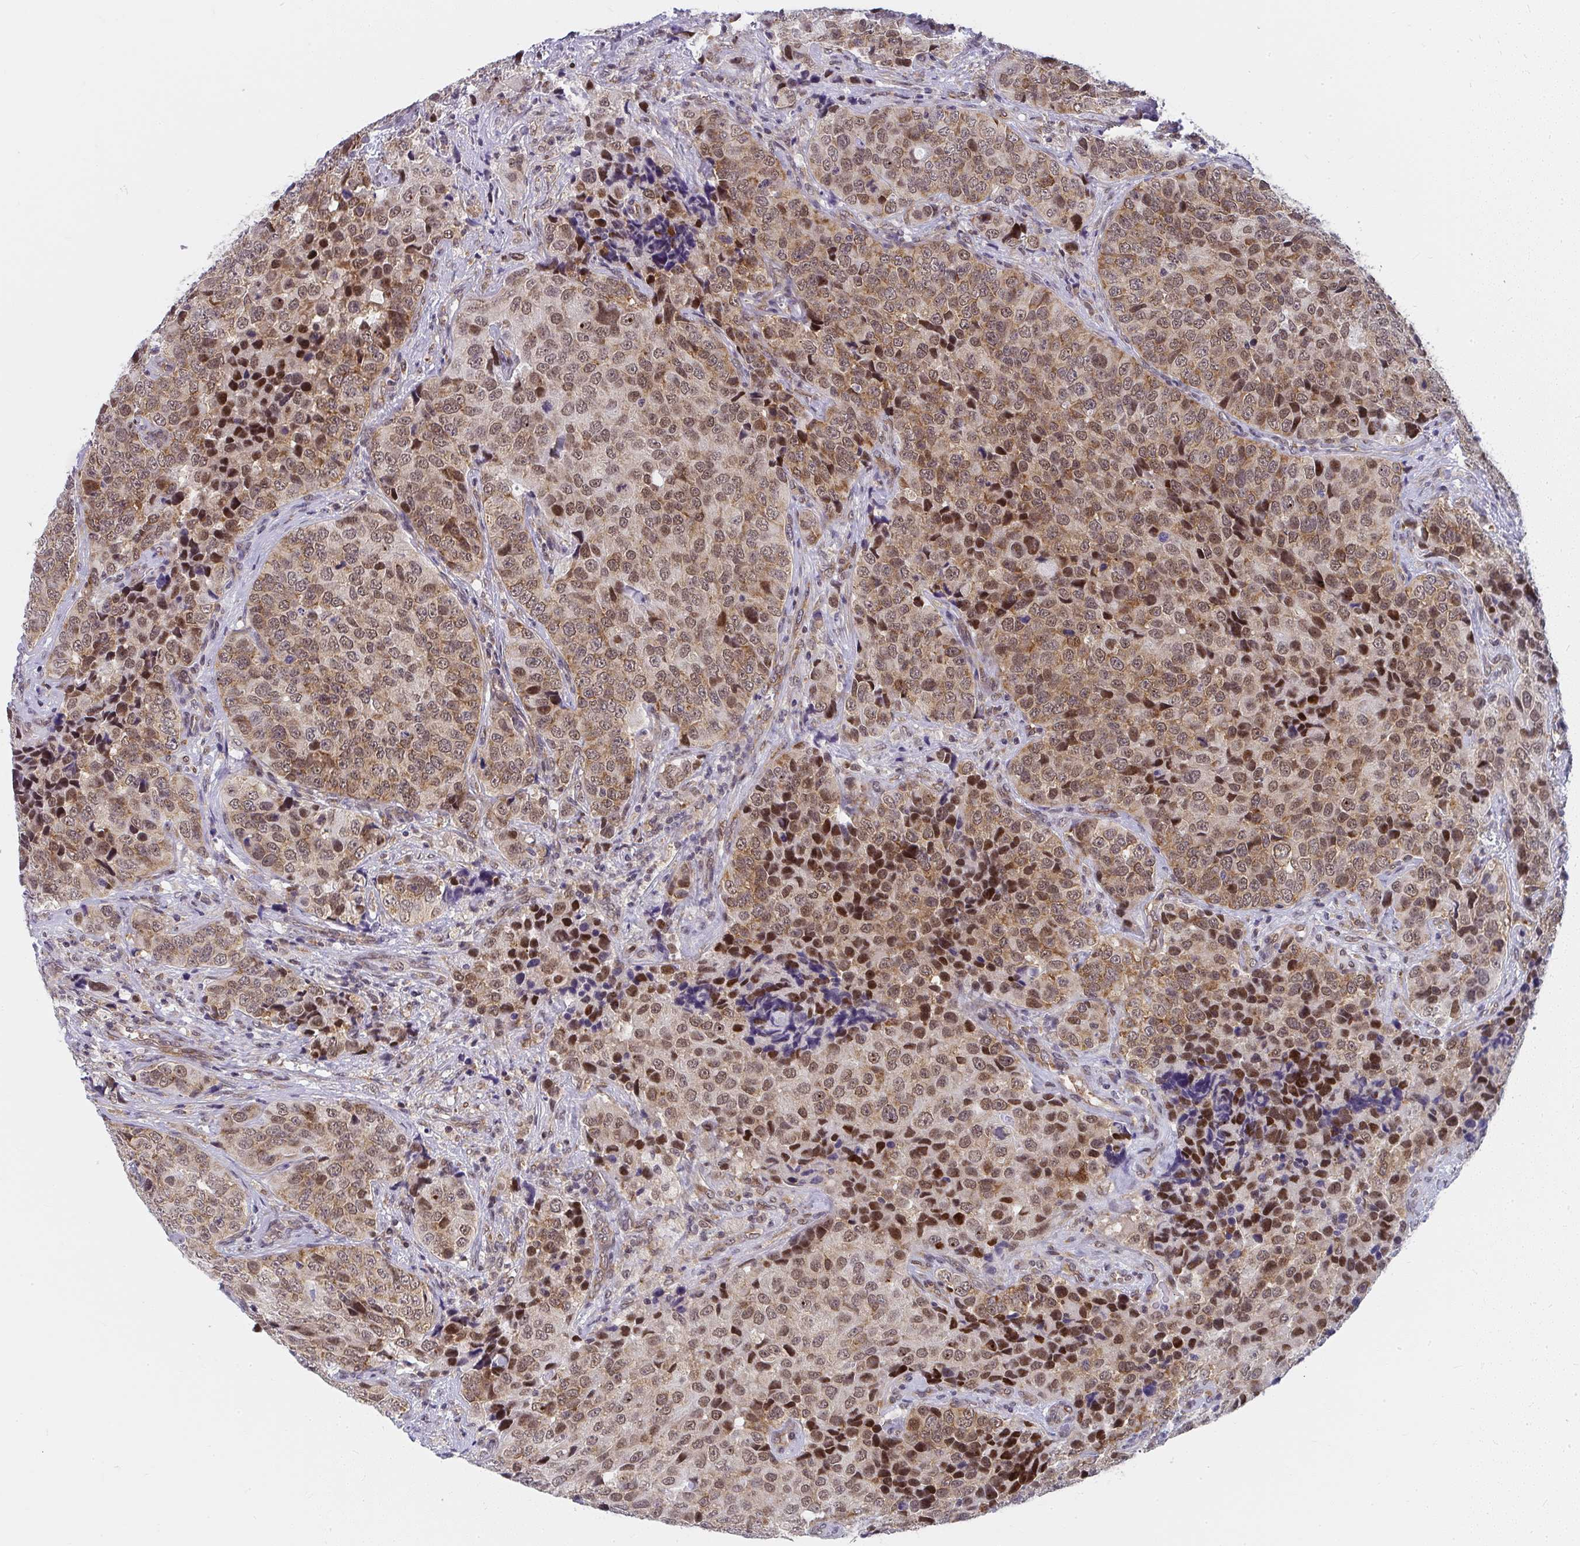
{"staining": {"intensity": "moderate", "quantity": ">75%", "location": "cytoplasmic/membranous,nuclear"}, "tissue": "urothelial cancer", "cell_type": "Tumor cells", "image_type": "cancer", "snomed": [{"axis": "morphology", "description": "Urothelial carcinoma, NOS"}, {"axis": "topography", "description": "Urinary bladder"}], "caption": "Protein analysis of transitional cell carcinoma tissue reveals moderate cytoplasmic/membranous and nuclear staining in about >75% of tumor cells.", "gene": "SYNCRIP", "patient": {"sex": "male", "age": 52}}